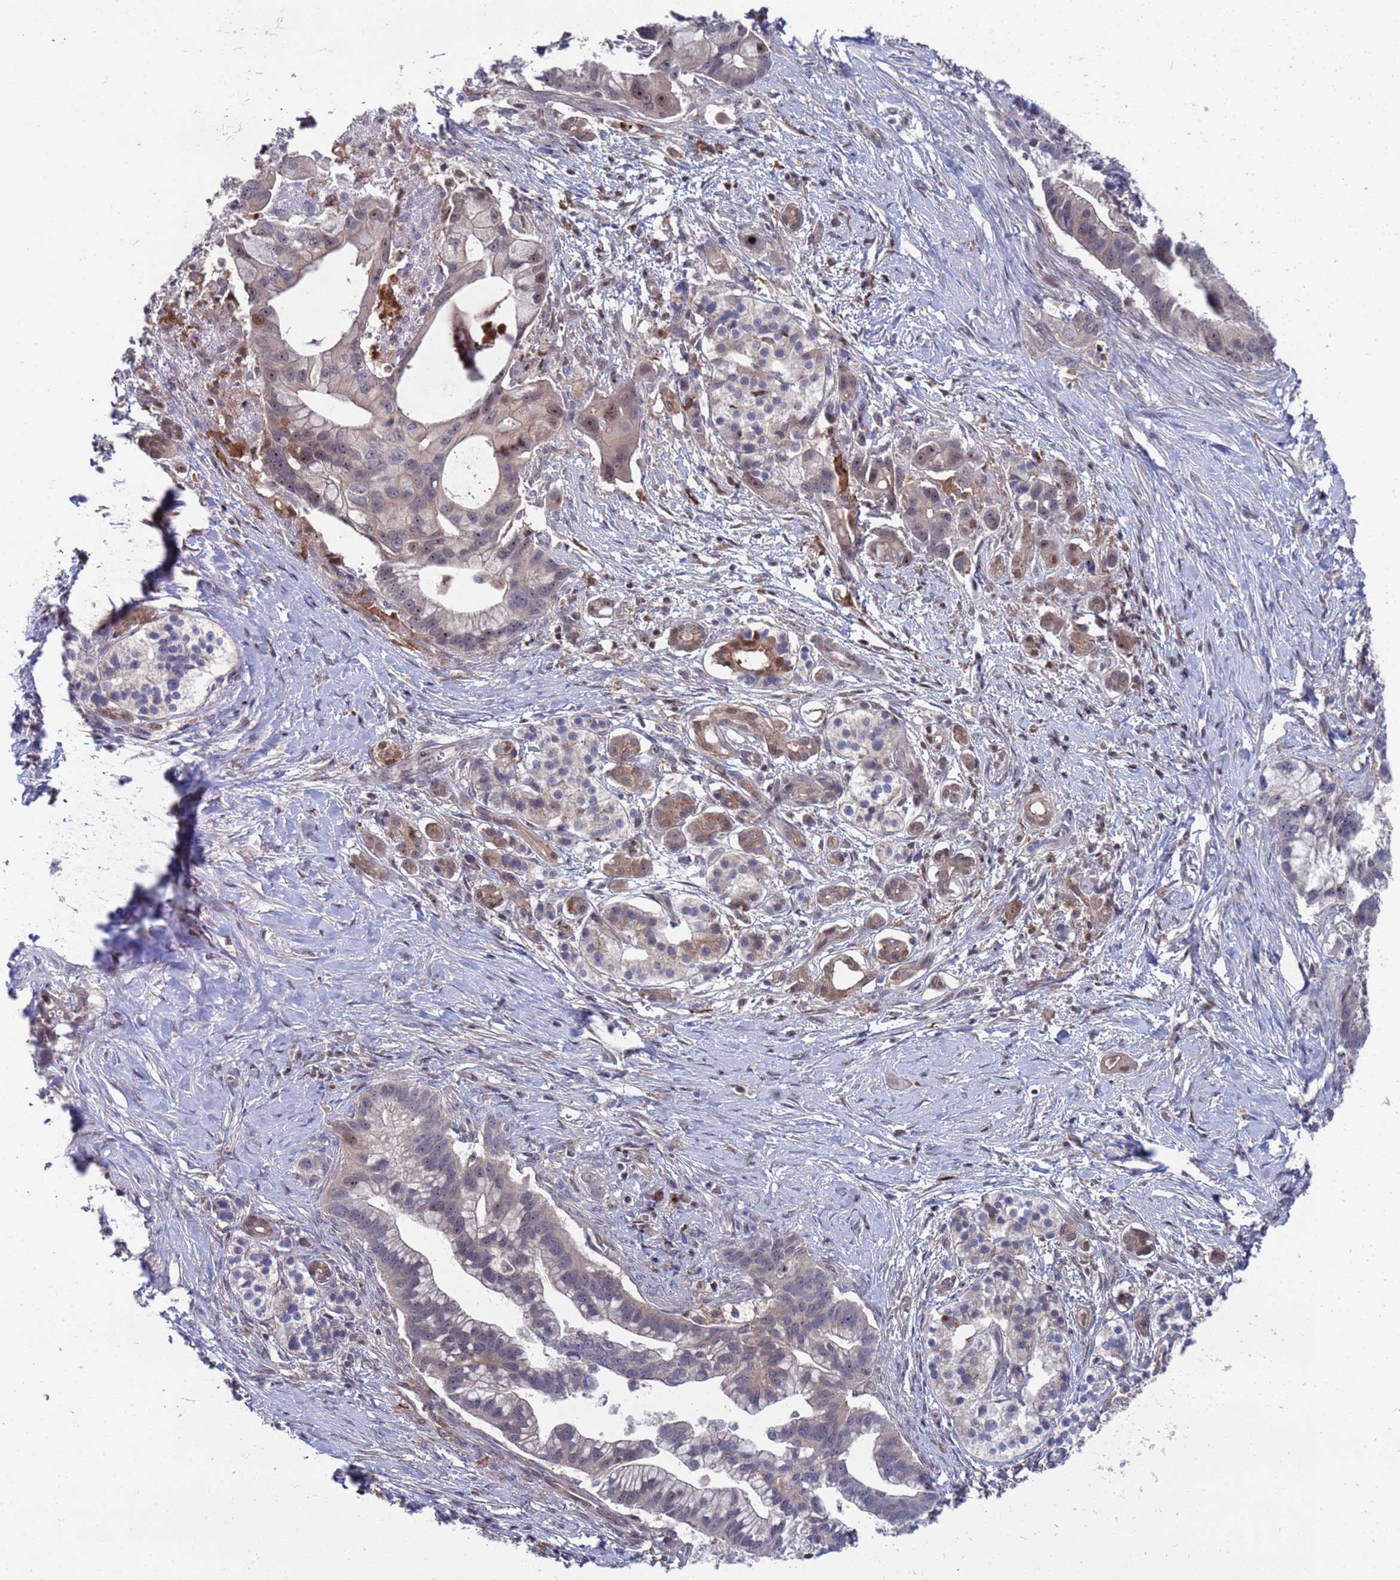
{"staining": {"intensity": "moderate", "quantity": "<25%", "location": "nuclear"}, "tissue": "pancreatic cancer", "cell_type": "Tumor cells", "image_type": "cancer", "snomed": [{"axis": "morphology", "description": "Adenocarcinoma, NOS"}, {"axis": "topography", "description": "Pancreas"}], "caption": "Pancreatic adenocarcinoma was stained to show a protein in brown. There is low levels of moderate nuclear positivity in about <25% of tumor cells.", "gene": "TMBIM6", "patient": {"sex": "male", "age": 68}}